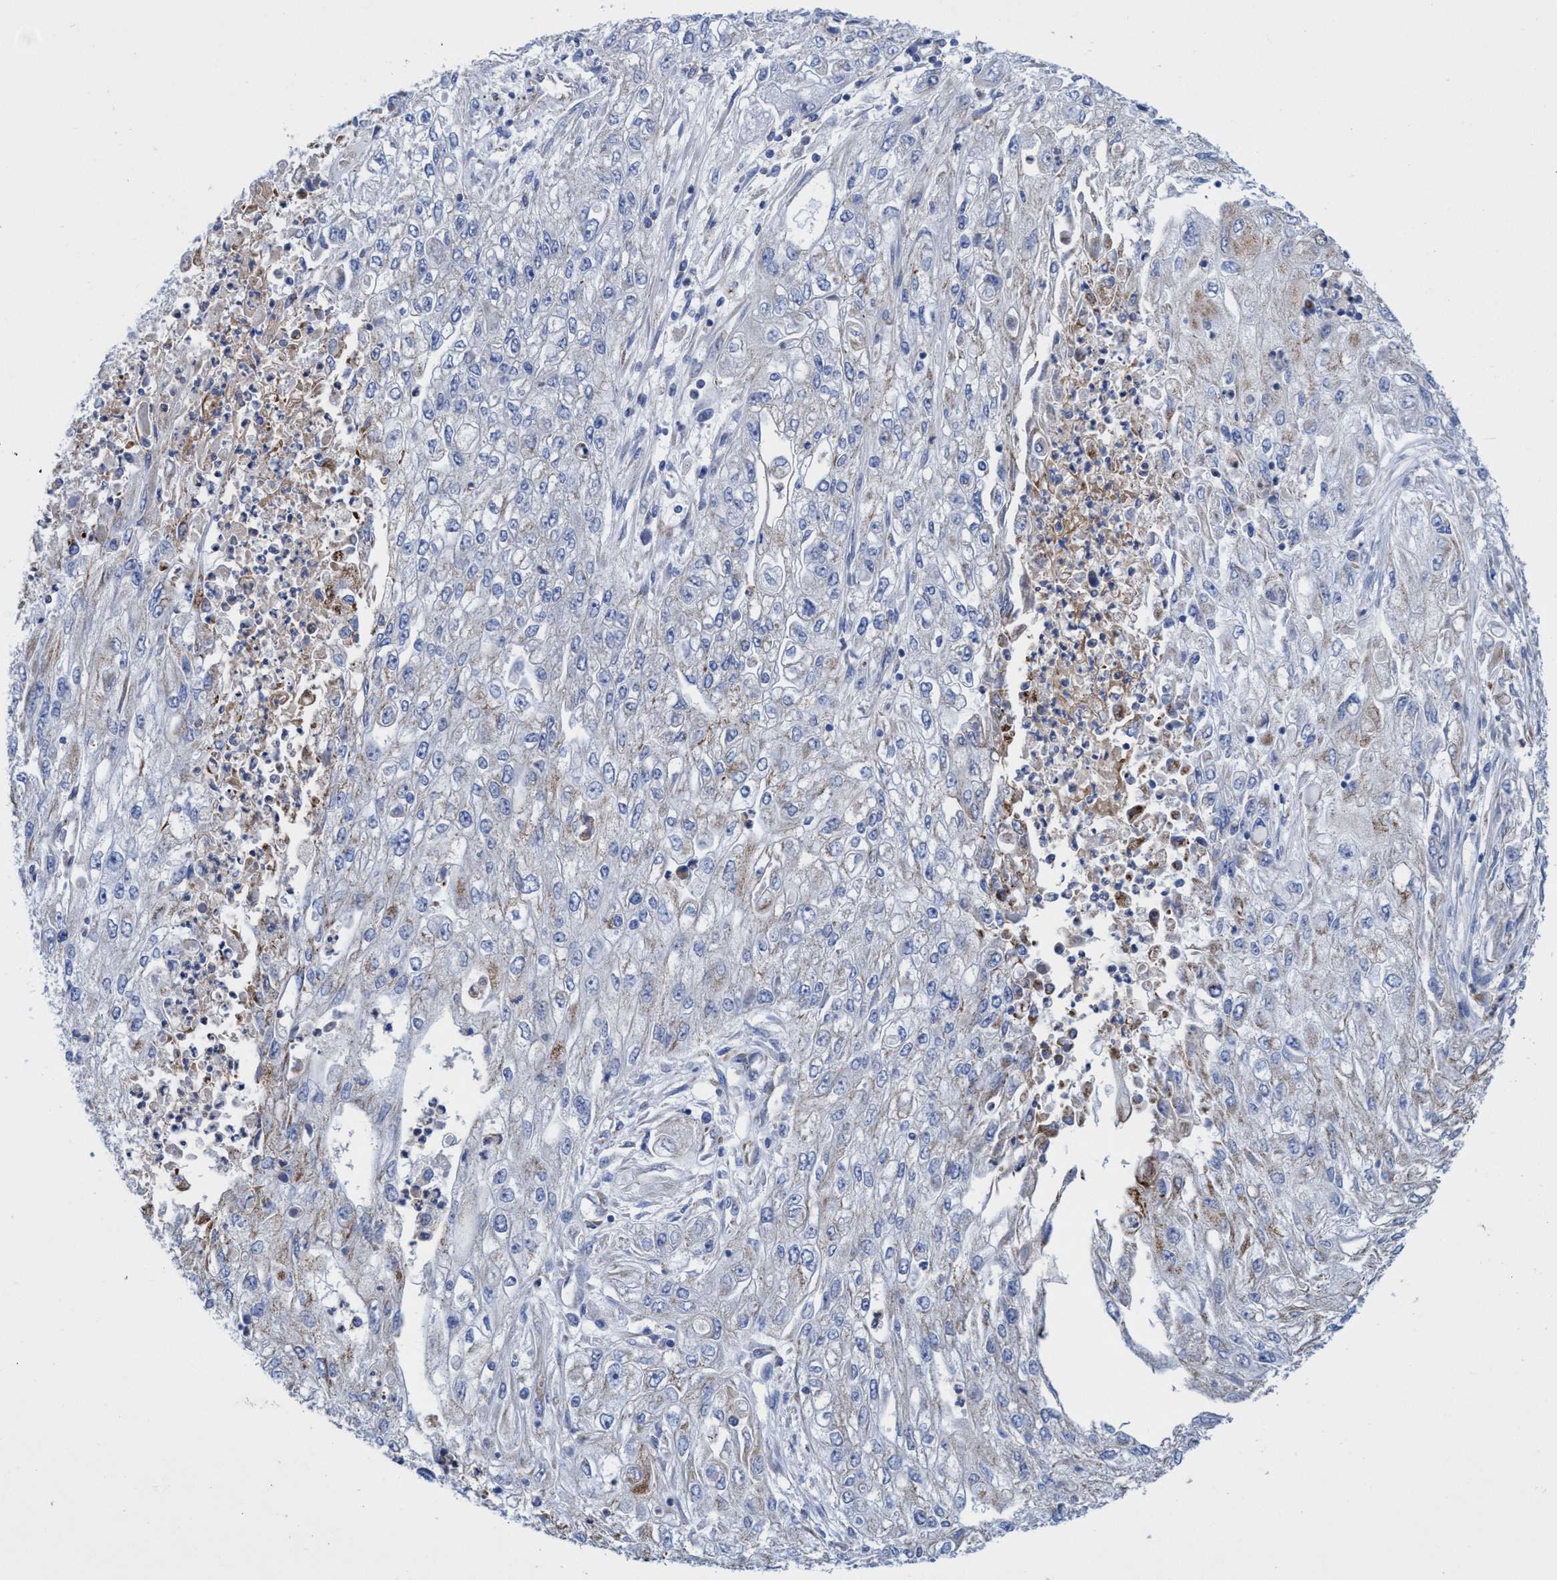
{"staining": {"intensity": "weak", "quantity": "<25%", "location": "cytoplasmic/membranous"}, "tissue": "endometrial cancer", "cell_type": "Tumor cells", "image_type": "cancer", "snomed": [{"axis": "morphology", "description": "Adenocarcinoma, NOS"}, {"axis": "topography", "description": "Endometrium"}], "caption": "There is no significant positivity in tumor cells of adenocarcinoma (endometrial).", "gene": "ZNF750", "patient": {"sex": "female", "age": 49}}